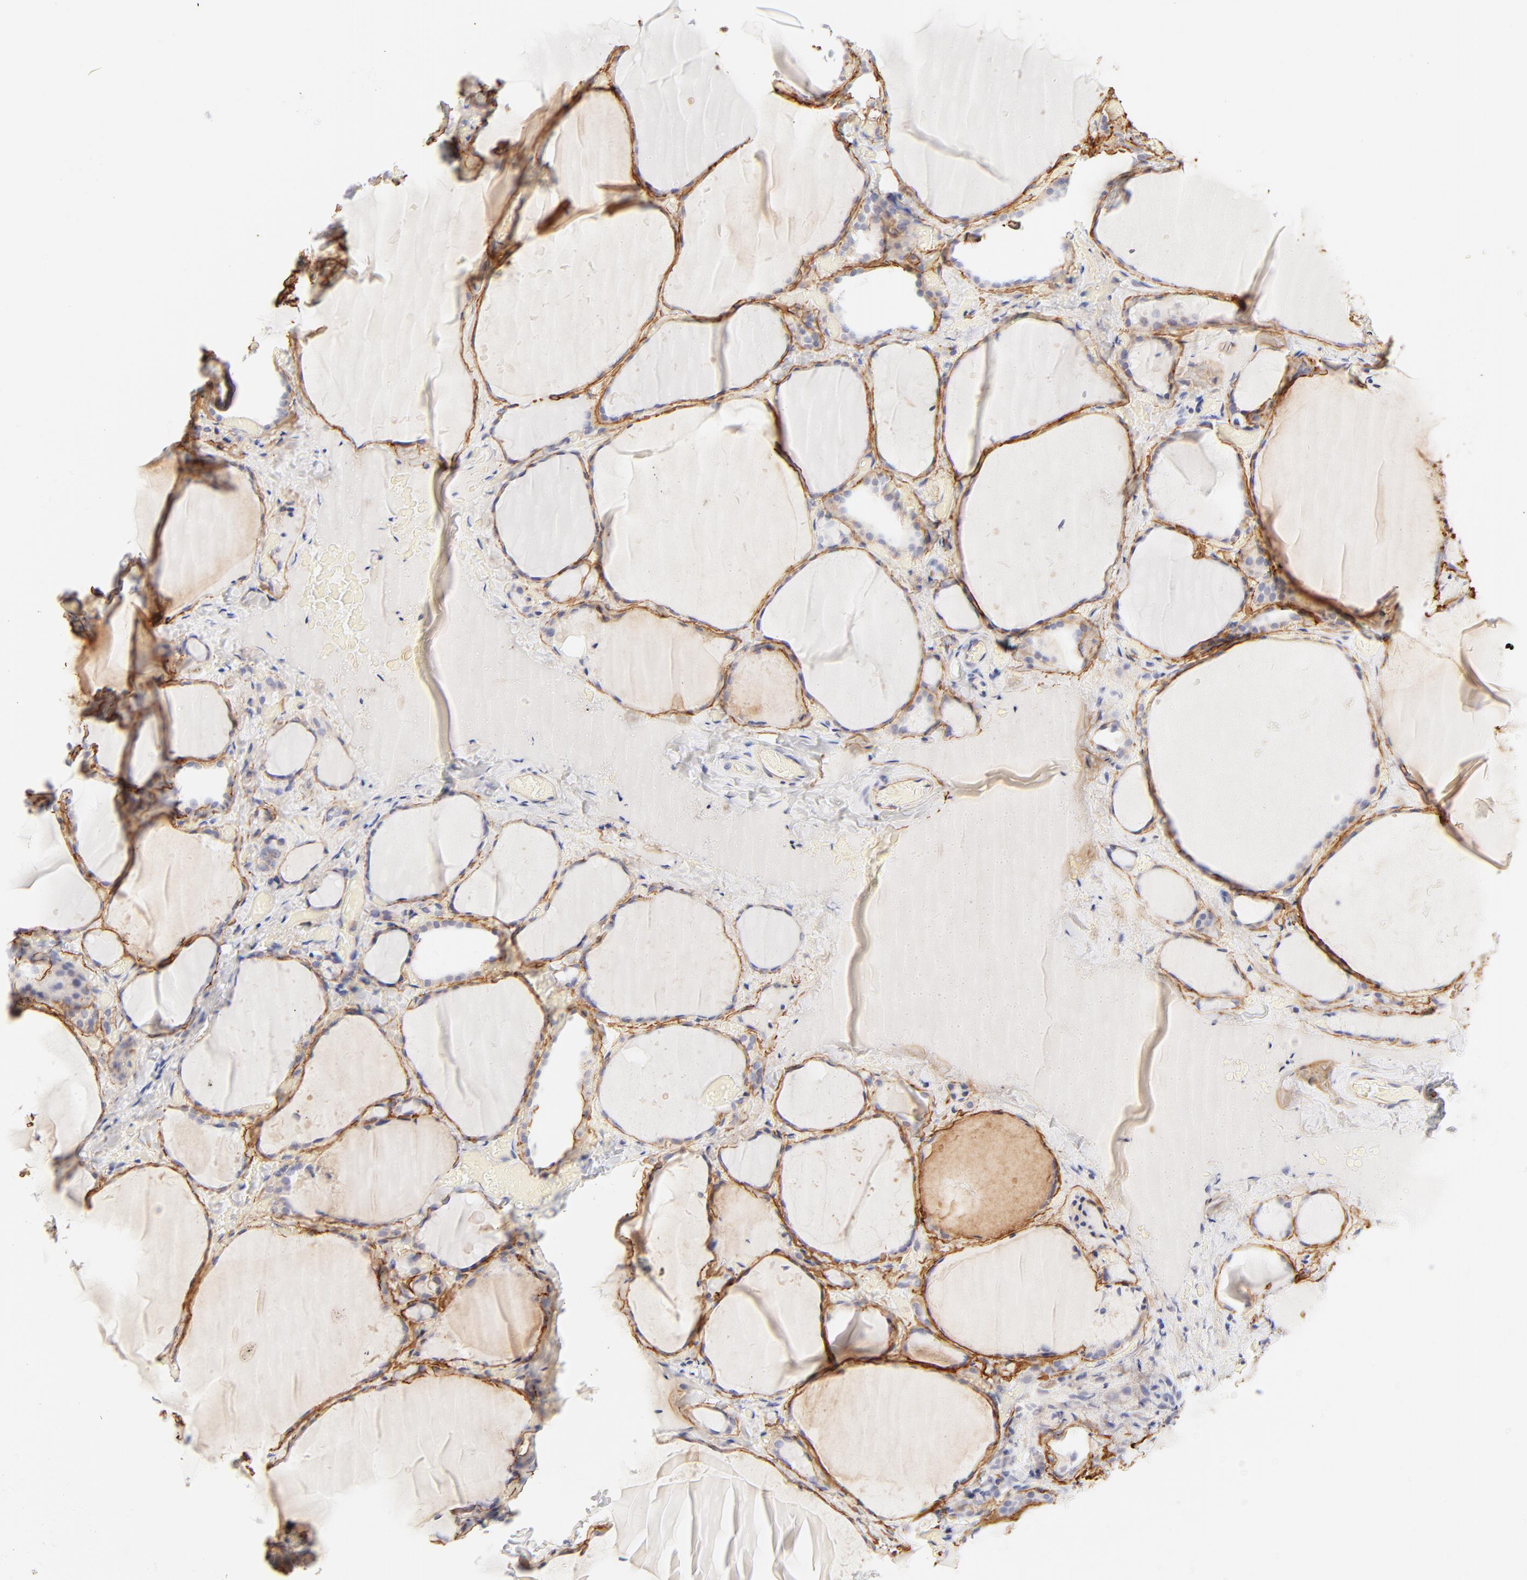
{"staining": {"intensity": "negative", "quantity": "none", "location": "none"}, "tissue": "thyroid gland", "cell_type": "Glandular cells", "image_type": "normal", "snomed": [{"axis": "morphology", "description": "Normal tissue, NOS"}, {"axis": "topography", "description": "Thyroid gland"}], "caption": "Immunohistochemistry (IHC) histopathology image of benign human thyroid gland stained for a protein (brown), which demonstrates no positivity in glandular cells.", "gene": "NPNT", "patient": {"sex": "female", "age": 22}}